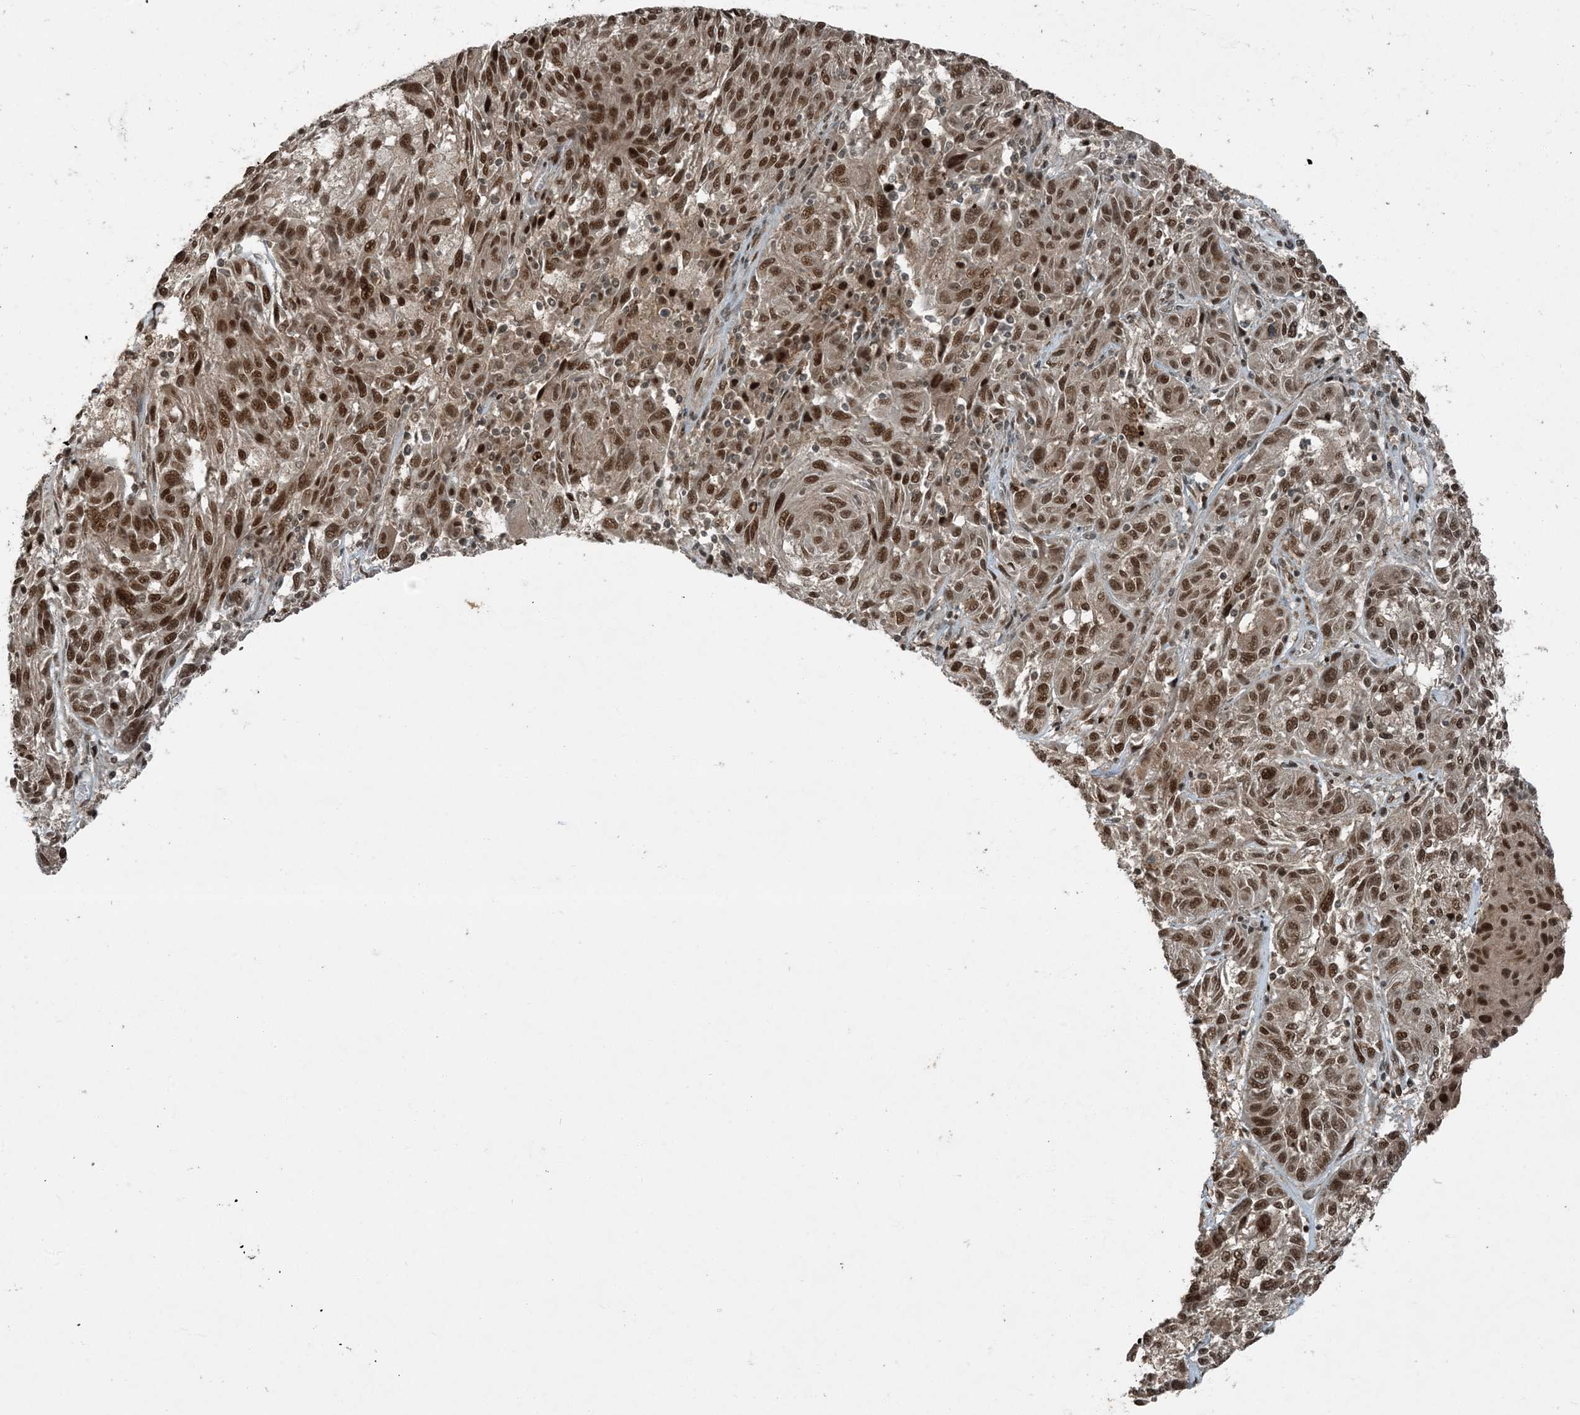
{"staining": {"intensity": "moderate", "quantity": ">75%", "location": "nuclear"}, "tissue": "melanoma", "cell_type": "Tumor cells", "image_type": "cancer", "snomed": [{"axis": "morphology", "description": "Malignant melanoma, NOS"}, {"axis": "topography", "description": "Skin"}], "caption": "Tumor cells reveal medium levels of moderate nuclear positivity in about >75% of cells in human malignant melanoma.", "gene": "TRAPPC12", "patient": {"sex": "male", "age": 53}}